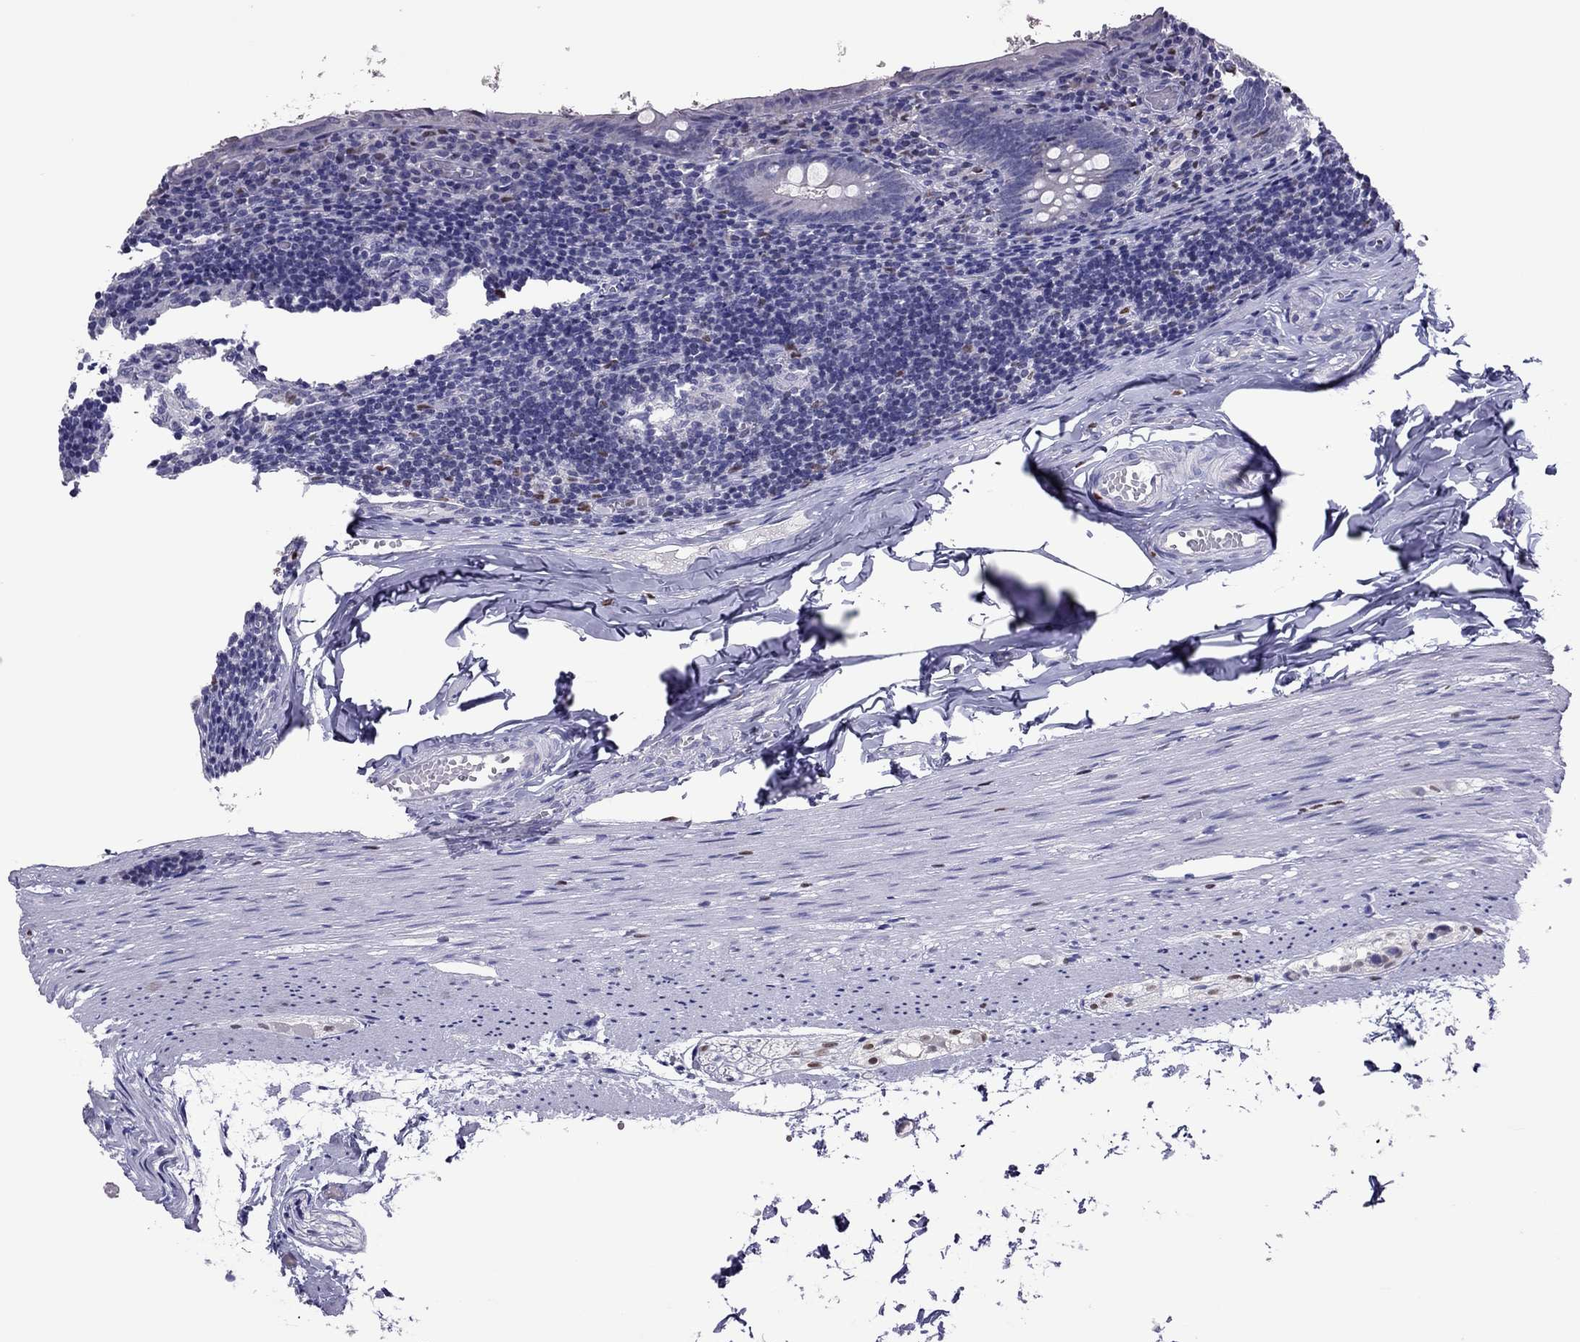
{"staining": {"intensity": "negative", "quantity": "none", "location": "none"}, "tissue": "appendix", "cell_type": "Glandular cells", "image_type": "normal", "snomed": [{"axis": "morphology", "description": "Normal tissue, NOS"}, {"axis": "topography", "description": "Appendix"}], "caption": "Normal appendix was stained to show a protein in brown. There is no significant positivity in glandular cells. (IHC, brightfield microscopy, high magnification).", "gene": "SPINT3", "patient": {"sex": "female", "age": 23}}